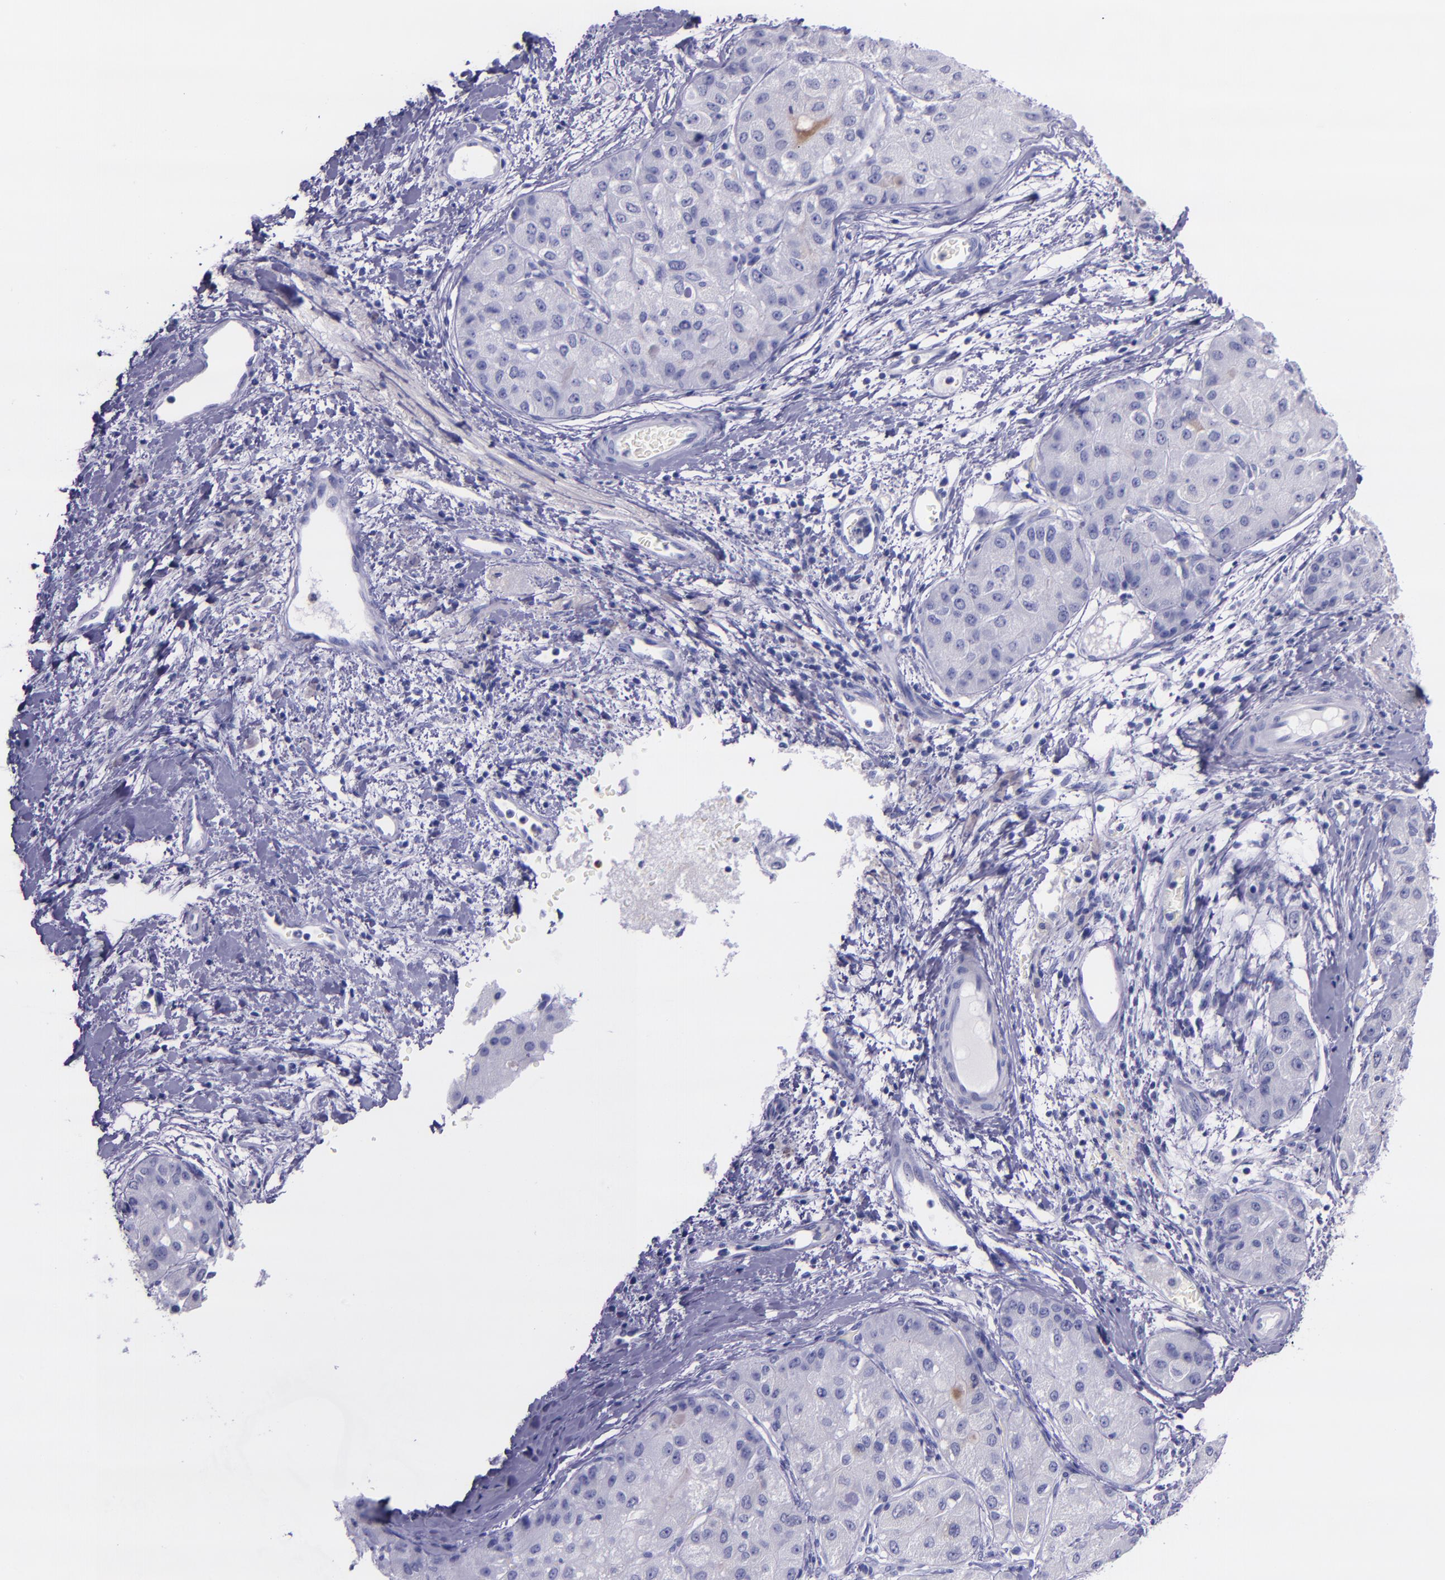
{"staining": {"intensity": "negative", "quantity": "none", "location": "none"}, "tissue": "liver cancer", "cell_type": "Tumor cells", "image_type": "cancer", "snomed": [{"axis": "morphology", "description": "Carcinoma, Hepatocellular, NOS"}, {"axis": "topography", "description": "Liver"}], "caption": "A high-resolution micrograph shows IHC staining of liver cancer (hepatocellular carcinoma), which exhibits no significant staining in tumor cells.", "gene": "SLPI", "patient": {"sex": "male", "age": 80}}